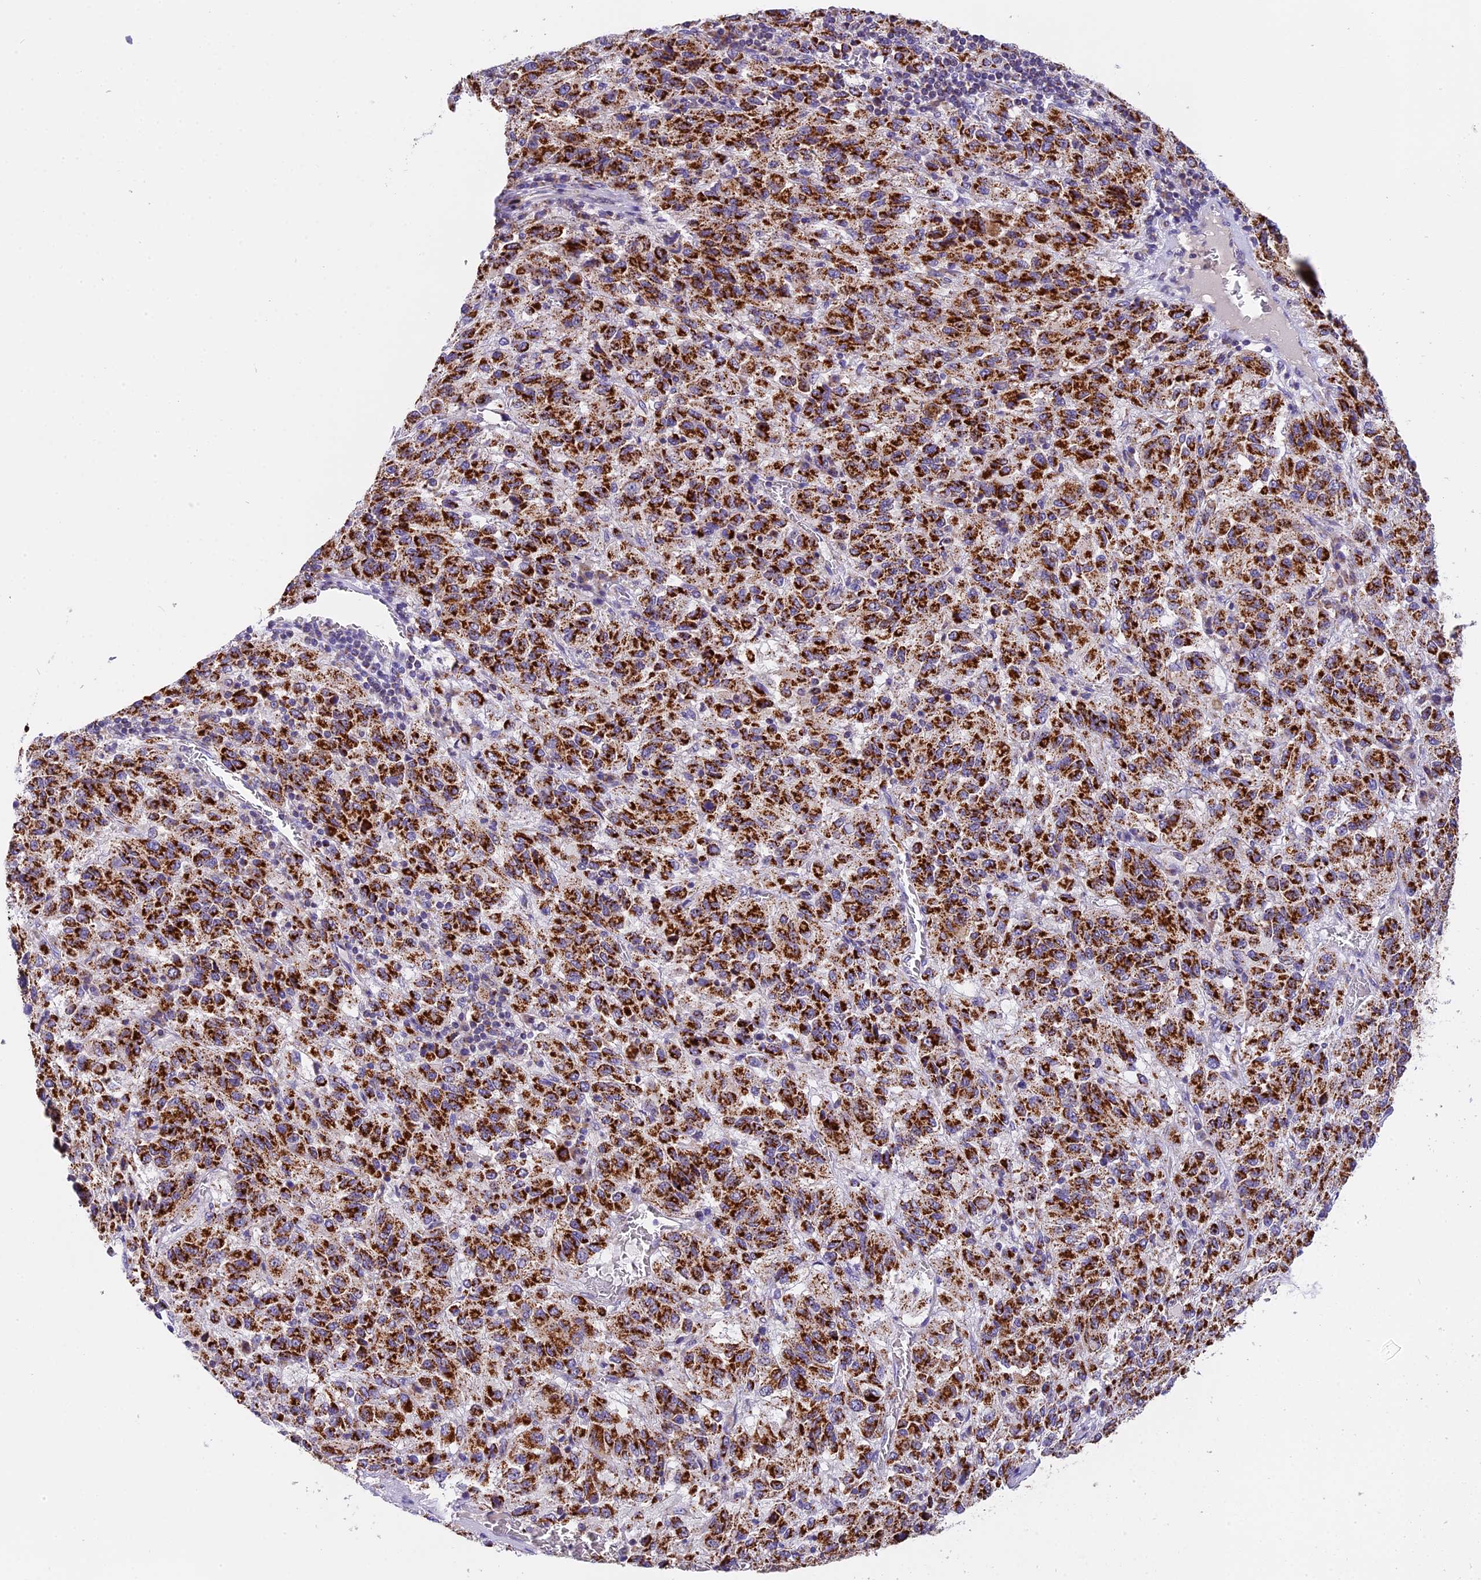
{"staining": {"intensity": "strong", "quantity": ">75%", "location": "cytoplasmic/membranous"}, "tissue": "melanoma", "cell_type": "Tumor cells", "image_type": "cancer", "snomed": [{"axis": "morphology", "description": "Malignant melanoma, Metastatic site"}, {"axis": "topography", "description": "Lung"}], "caption": "Protein expression analysis of human melanoma reveals strong cytoplasmic/membranous expression in about >75% of tumor cells.", "gene": "MGME1", "patient": {"sex": "male", "age": 64}}